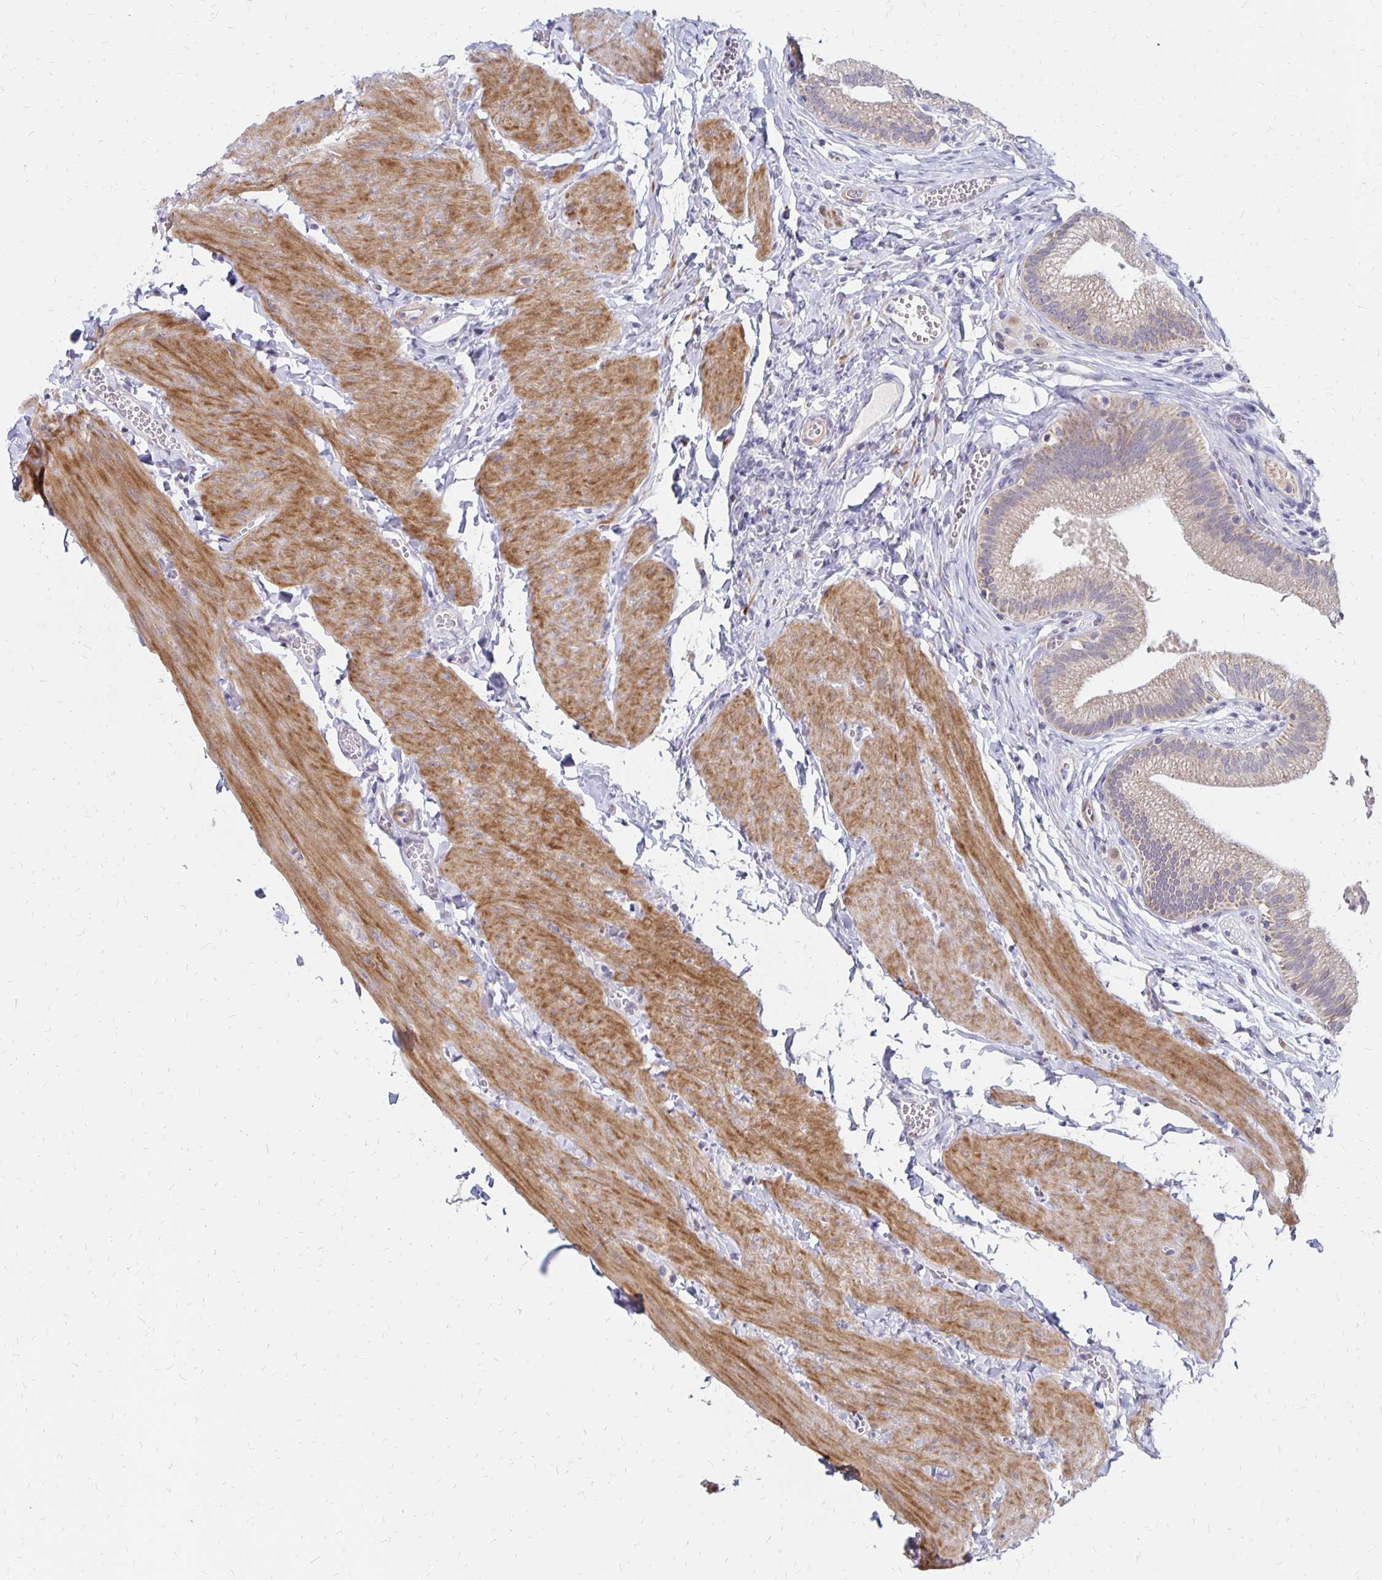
{"staining": {"intensity": "moderate", "quantity": "25%-75%", "location": "cytoplasmic/membranous"}, "tissue": "gallbladder", "cell_type": "Glandular cells", "image_type": "normal", "snomed": [{"axis": "morphology", "description": "Normal tissue, NOS"}, {"axis": "topography", "description": "Gallbladder"}, {"axis": "topography", "description": "Peripheral nerve tissue"}], "caption": "This is a photomicrograph of immunohistochemistry staining of normal gallbladder, which shows moderate positivity in the cytoplasmic/membranous of glandular cells.", "gene": "ATOSB", "patient": {"sex": "male", "age": 17}}